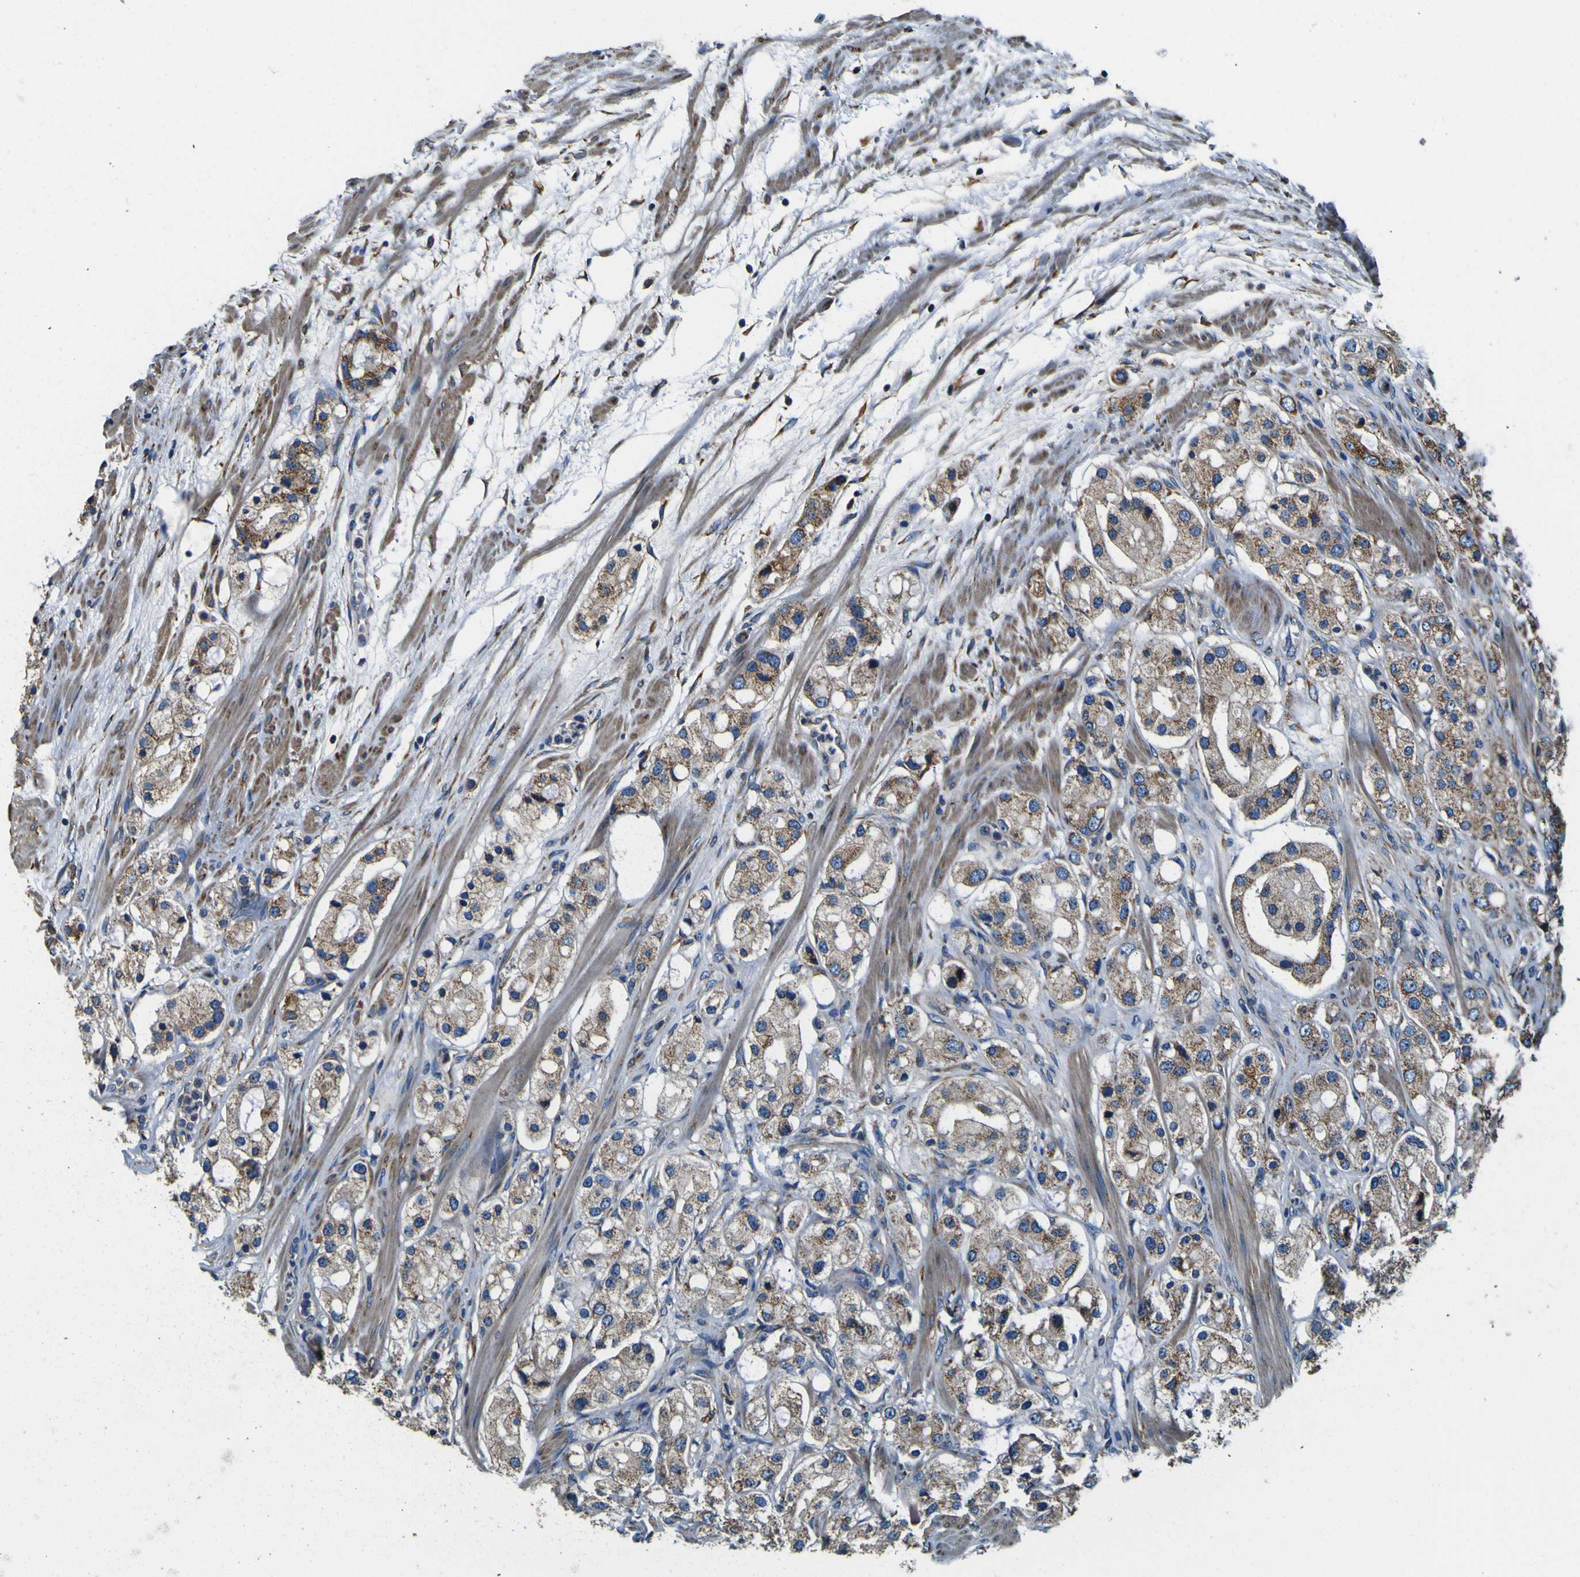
{"staining": {"intensity": "moderate", "quantity": ">75%", "location": "cytoplasmic/membranous"}, "tissue": "prostate cancer", "cell_type": "Tumor cells", "image_type": "cancer", "snomed": [{"axis": "morphology", "description": "Adenocarcinoma, High grade"}, {"axis": "topography", "description": "Prostate"}], "caption": "Human prostate cancer stained with a brown dye shows moderate cytoplasmic/membranous positive expression in approximately >75% of tumor cells.", "gene": "INPP5A", "patient": {"sex": "male", "age": 65}}